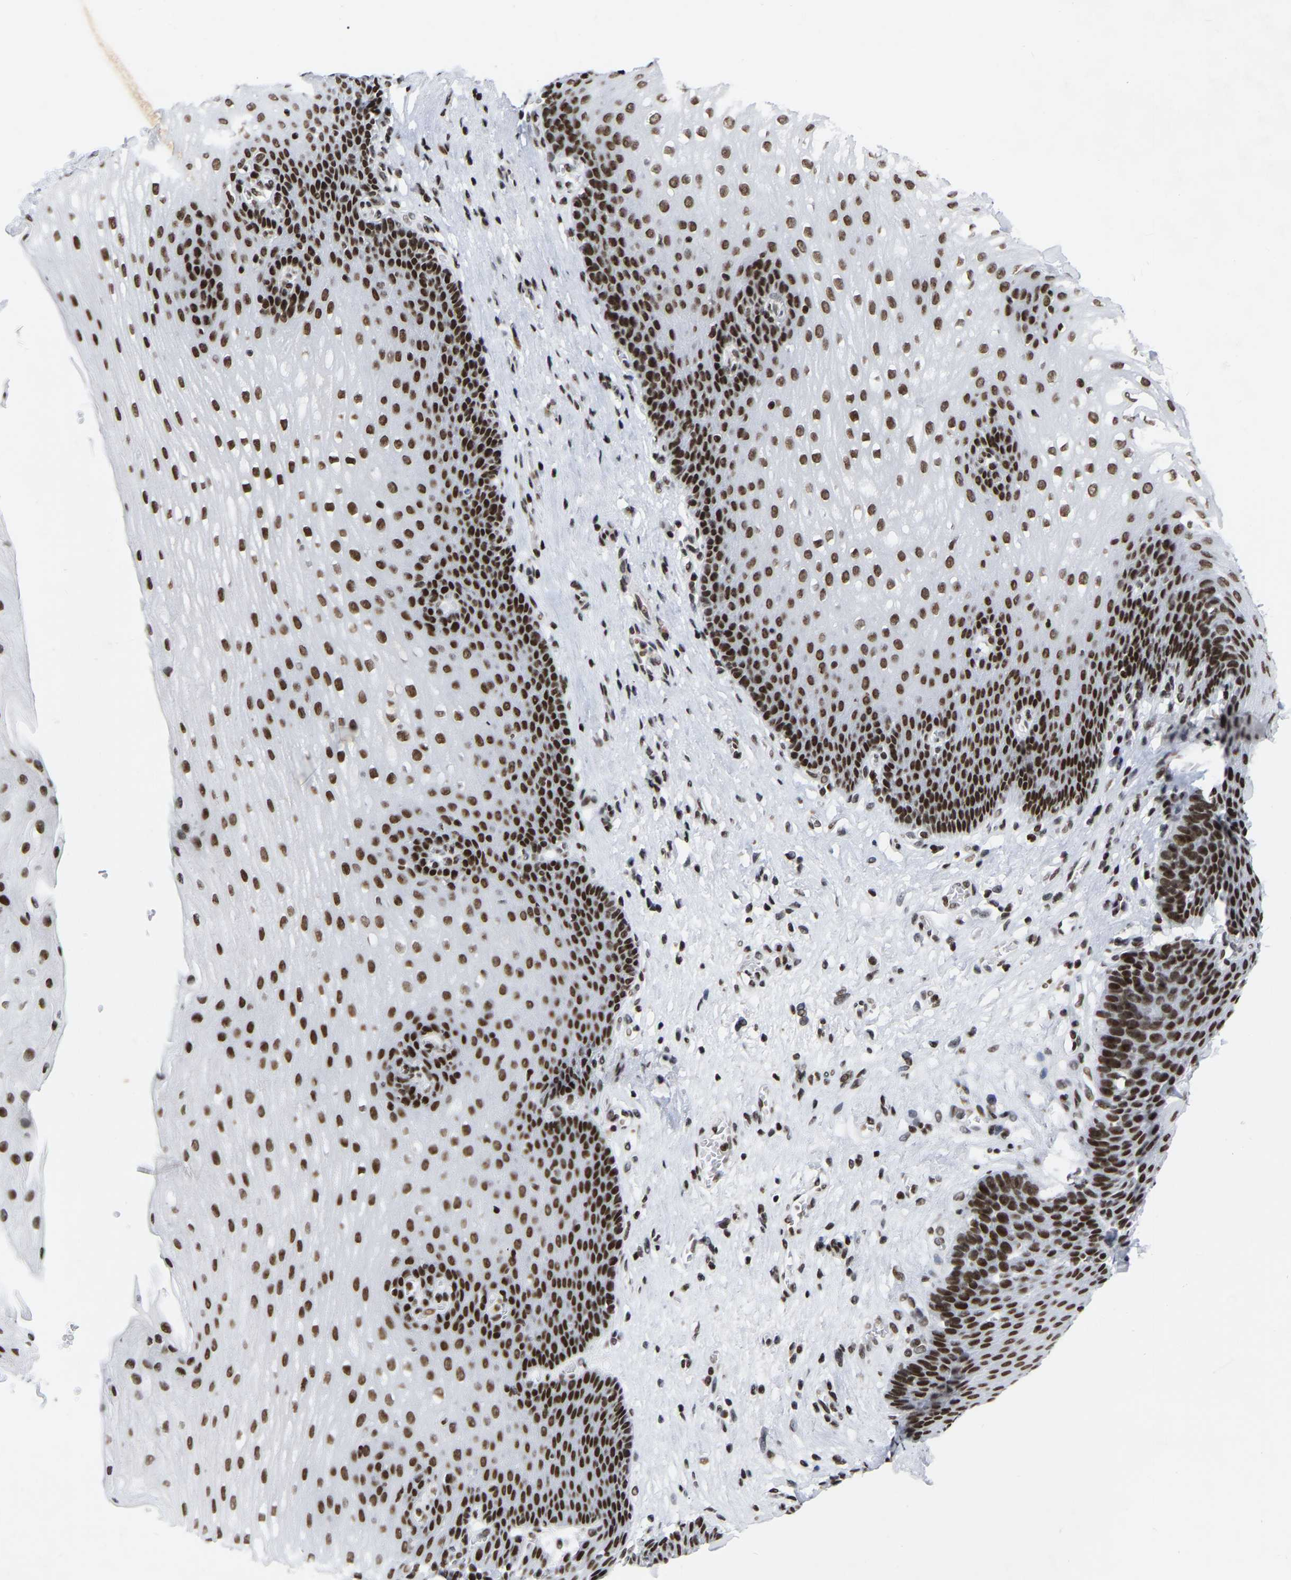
{"staining": {"intensity": "strong", "quantity": ">75%", "location": "nuclear"}, "tissue": "esophagus", "cell_type": "Squamous epithelial cells", "image_type": "normal", "snomed": [{"axis": "morphology", "description": "Normal tissue, NOS"}, {"axis": "topography", "description": "Esophagus"}], "caption": "A high-resolution image shows immunohistochemistry staining of benign esophagus, which demonstrates strong nuclear staining in approximately >75% of squamous epithelial cells.", "gene": "PRCC", "patient": {"sex": "male", "age": 48}}